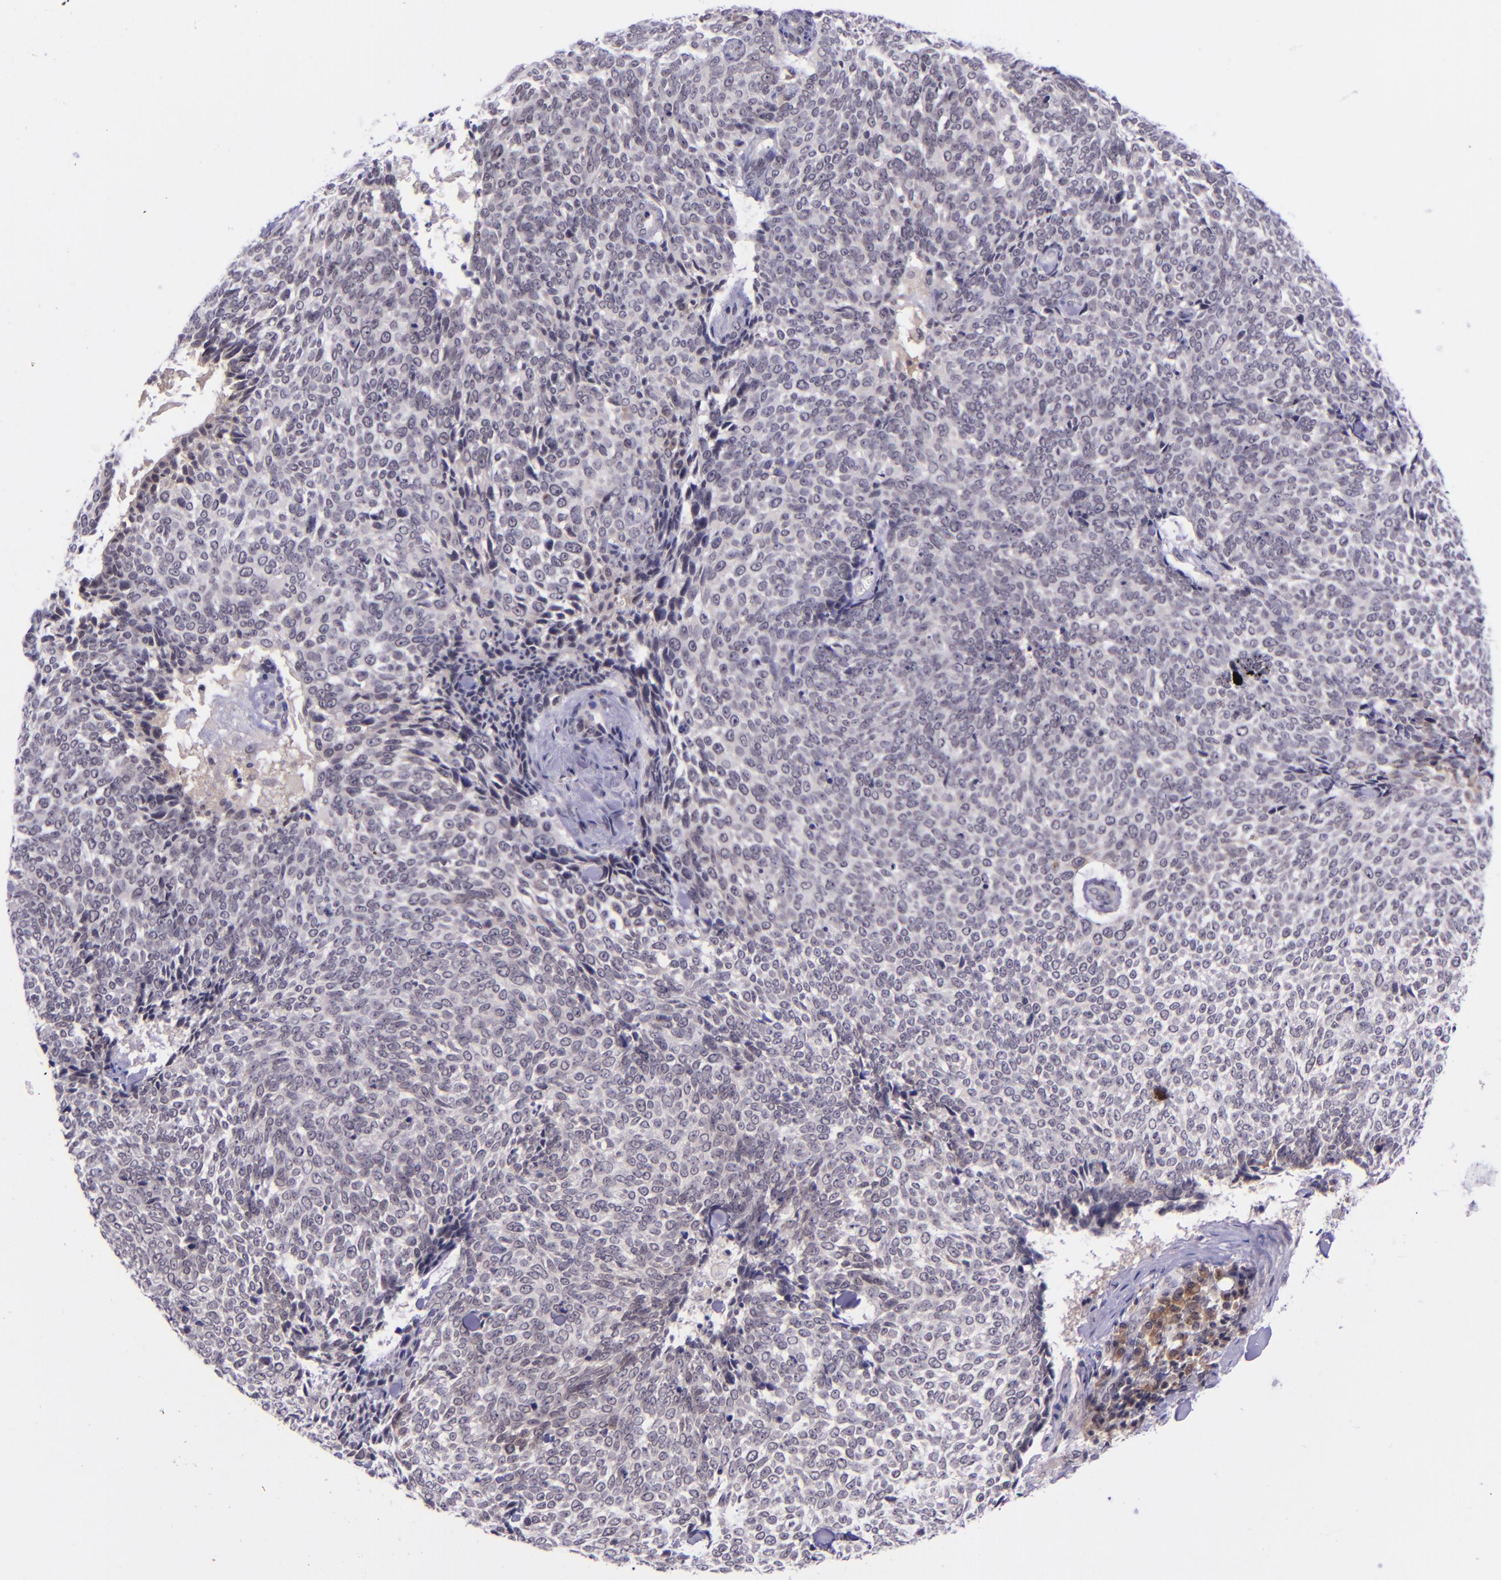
{"staining": {"intensity": "negative", "quantity": "none", "location": "none"}, "tissue": "skin cancer", "cell_type": "Tumor cells", "image_type": "cancer", "snomed": [{"axis": "morphology", "description": "Basal cell carcinoma"}, {"axis": "topography", "description": "Skin"}], "caption": "Tumor cells show no significant staining in basal cell carcinoma (skin). (DAB immunohistochemistry with hematoxylin counter stain).", "gene": "SELL", "patient": {"sex": "female", "age": 89}}